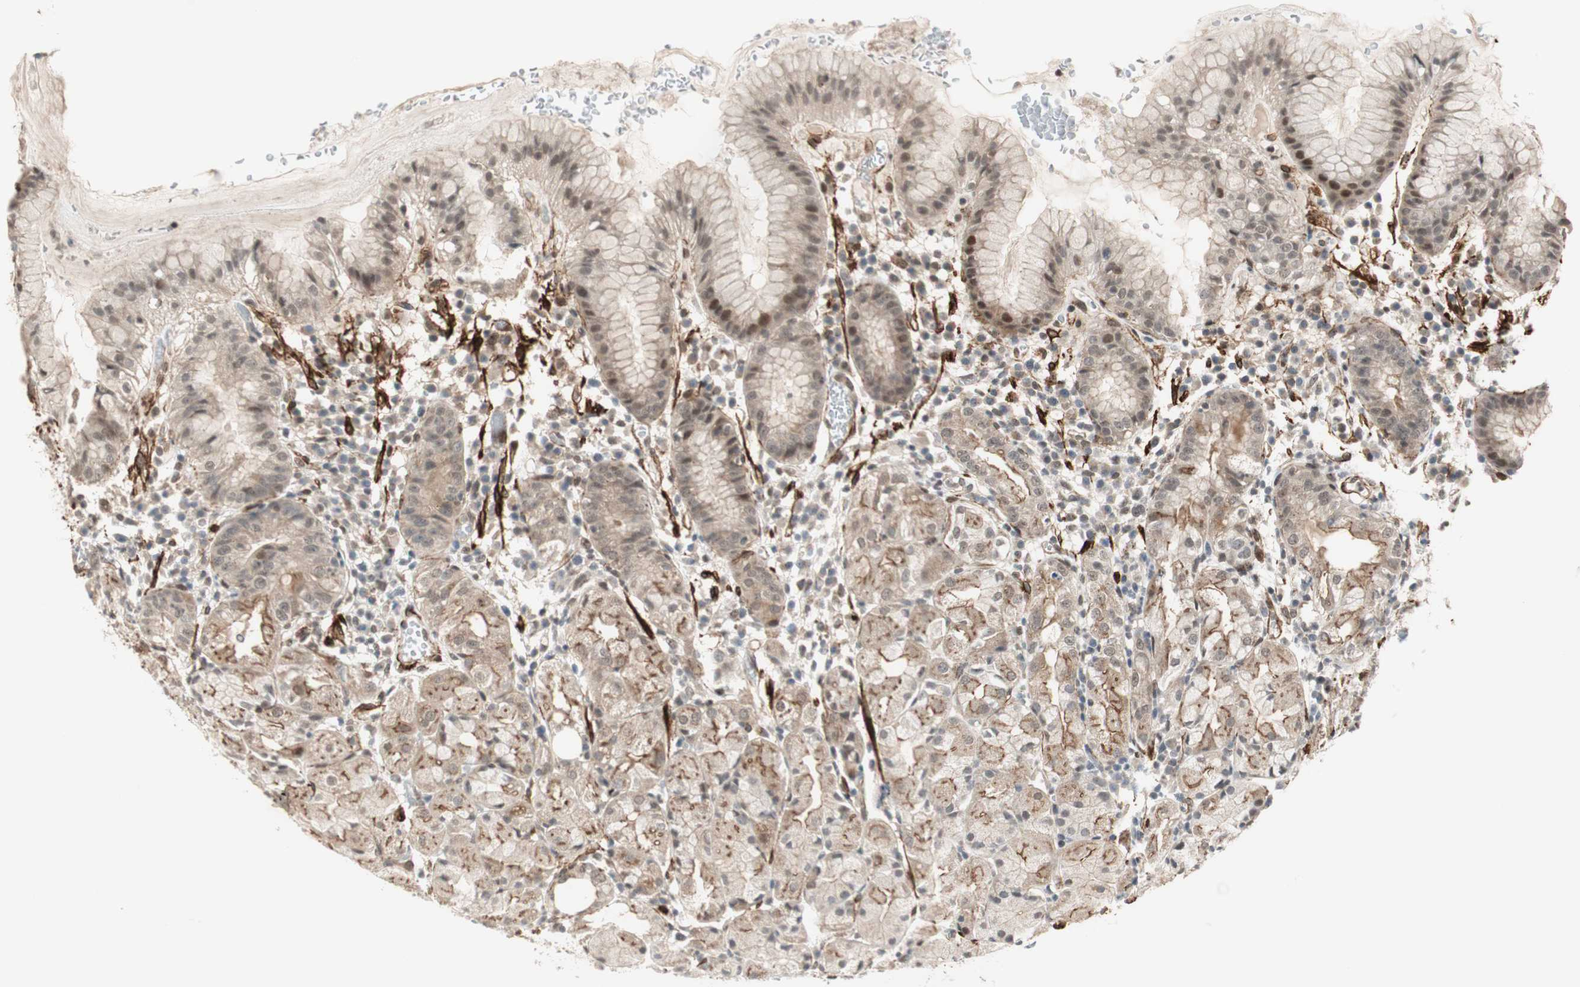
{"staining": {"intensity": "moderate", "quantity": "25%-75%", "location": "cytoplasmic/membranous,nuclear"}, "tissue": "stomach", "cell_type": "Glandular cells", "image_type": "normal", "snomed": [{"axis": "morphology", "description": "Normal tissue, NOS"}, {"axis": "topography", "description": "Stomach"}, {"axis": "topography", "description": "Stomach, lower"}], "caption": "Protein analysis of unremarkable stomach displays moderate cytoplasmic/membranous,nuclear expression in approximately 25%-75% of glandular cells. (brown staining indicates protein expression, while blue staining denotes nuclei).", "gene": "CDK19", "patient": {"sex": "female", "age": 75}}